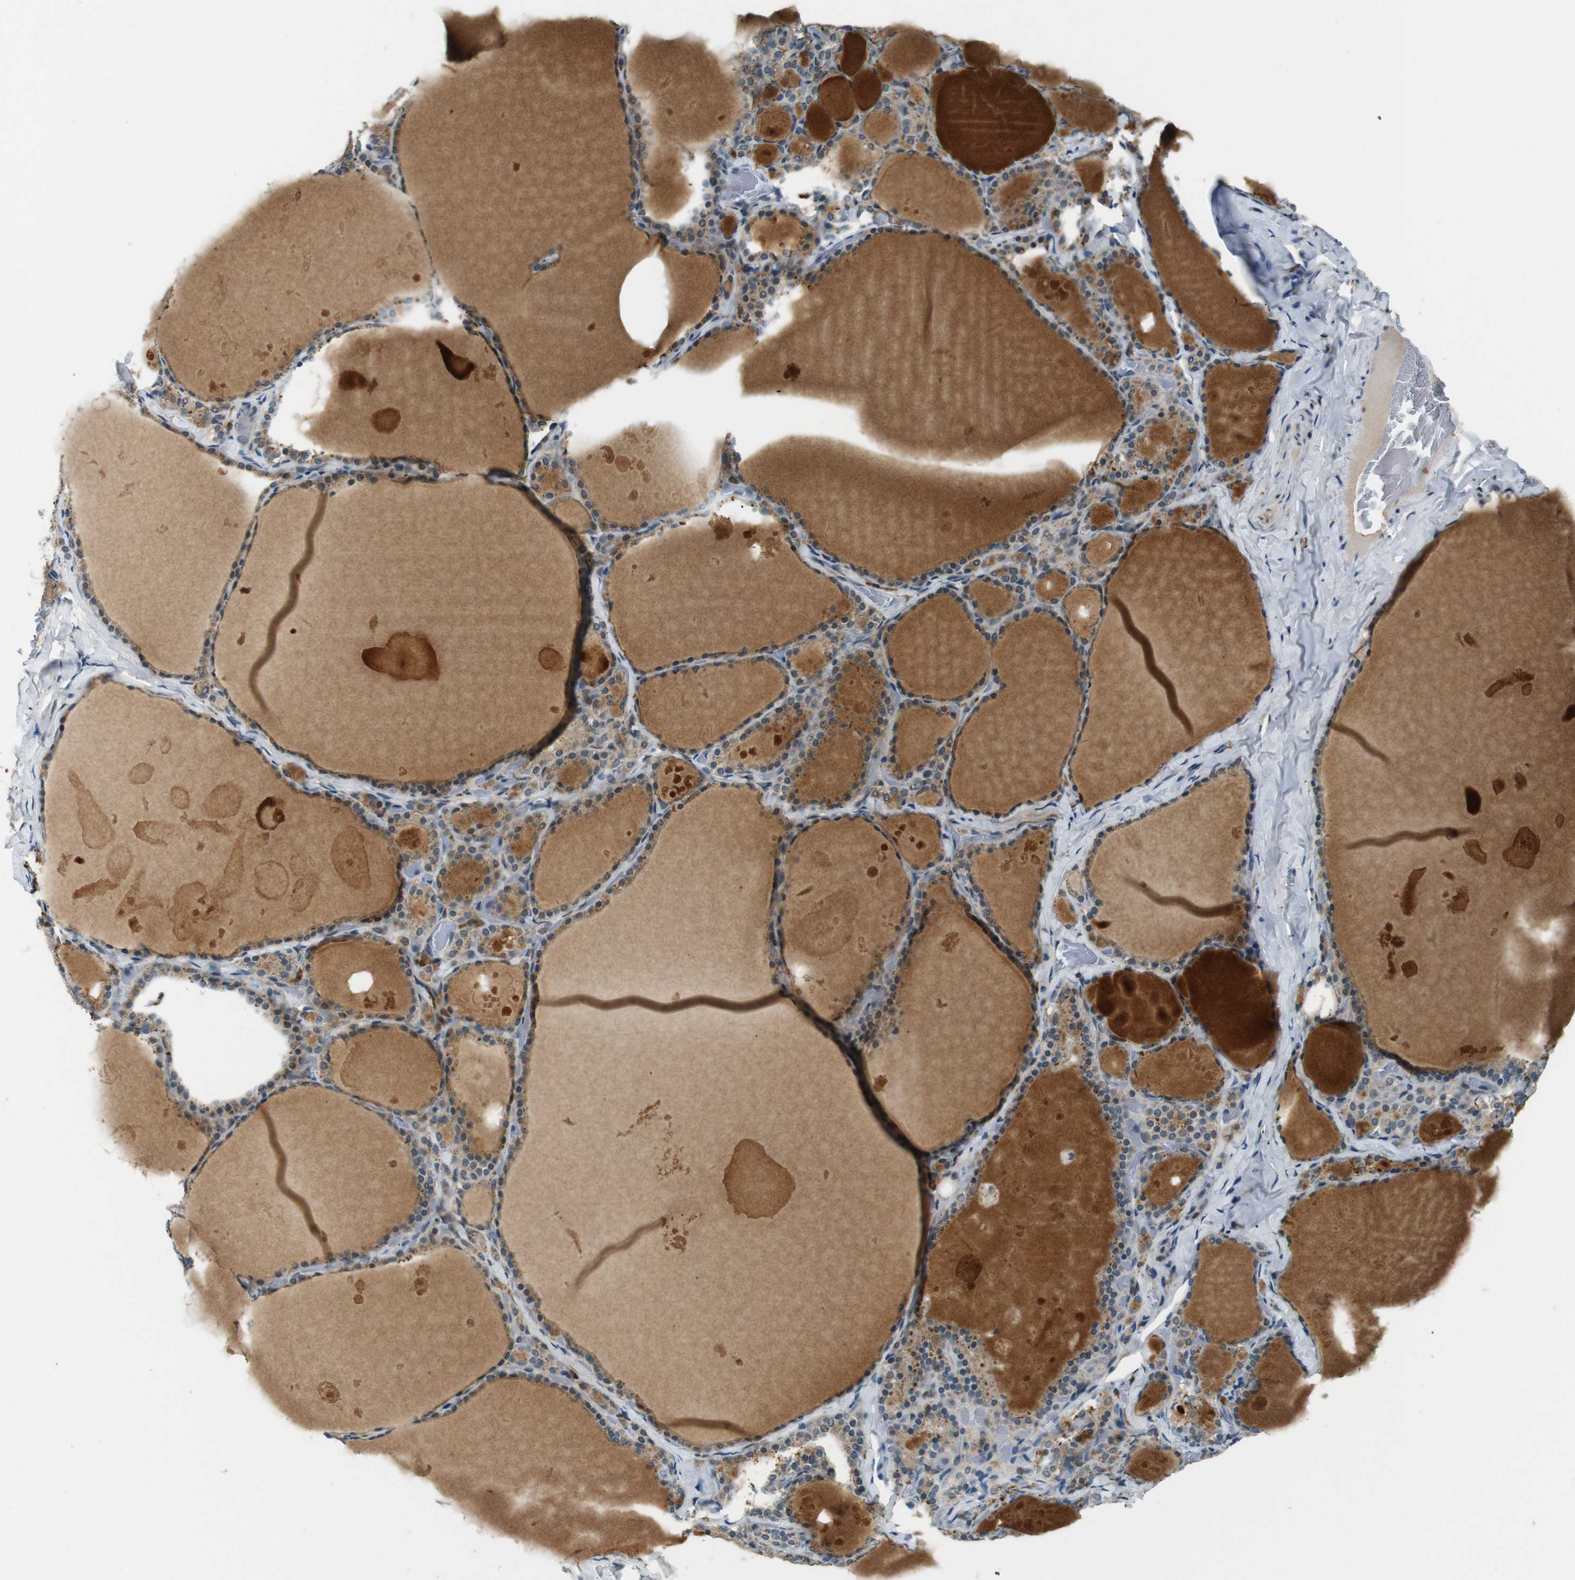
{"staining": {"intensity": "weak", "quantity": ">75%", "location": "cytoplasmic/membranous"}, "tissue": "thyroid gland", "cell_type": "Glandular cells", "image_type": "normal", "snomed": [{"axis": "morphology", "description": "Normal tissue, NOS"}, {"axis": "topography", "description": "Thyroid gland"}], "caption": "Brown immunohistochemical staining in normal human thyroid gland demonstrates weak cytoplasmic/membranous expression in about >75% of glandular cells. (DAB IHC with brightfield microscopy, high magnification).", "gene": "MAGI2", "patient": {"sex": "male", "age": 56}}